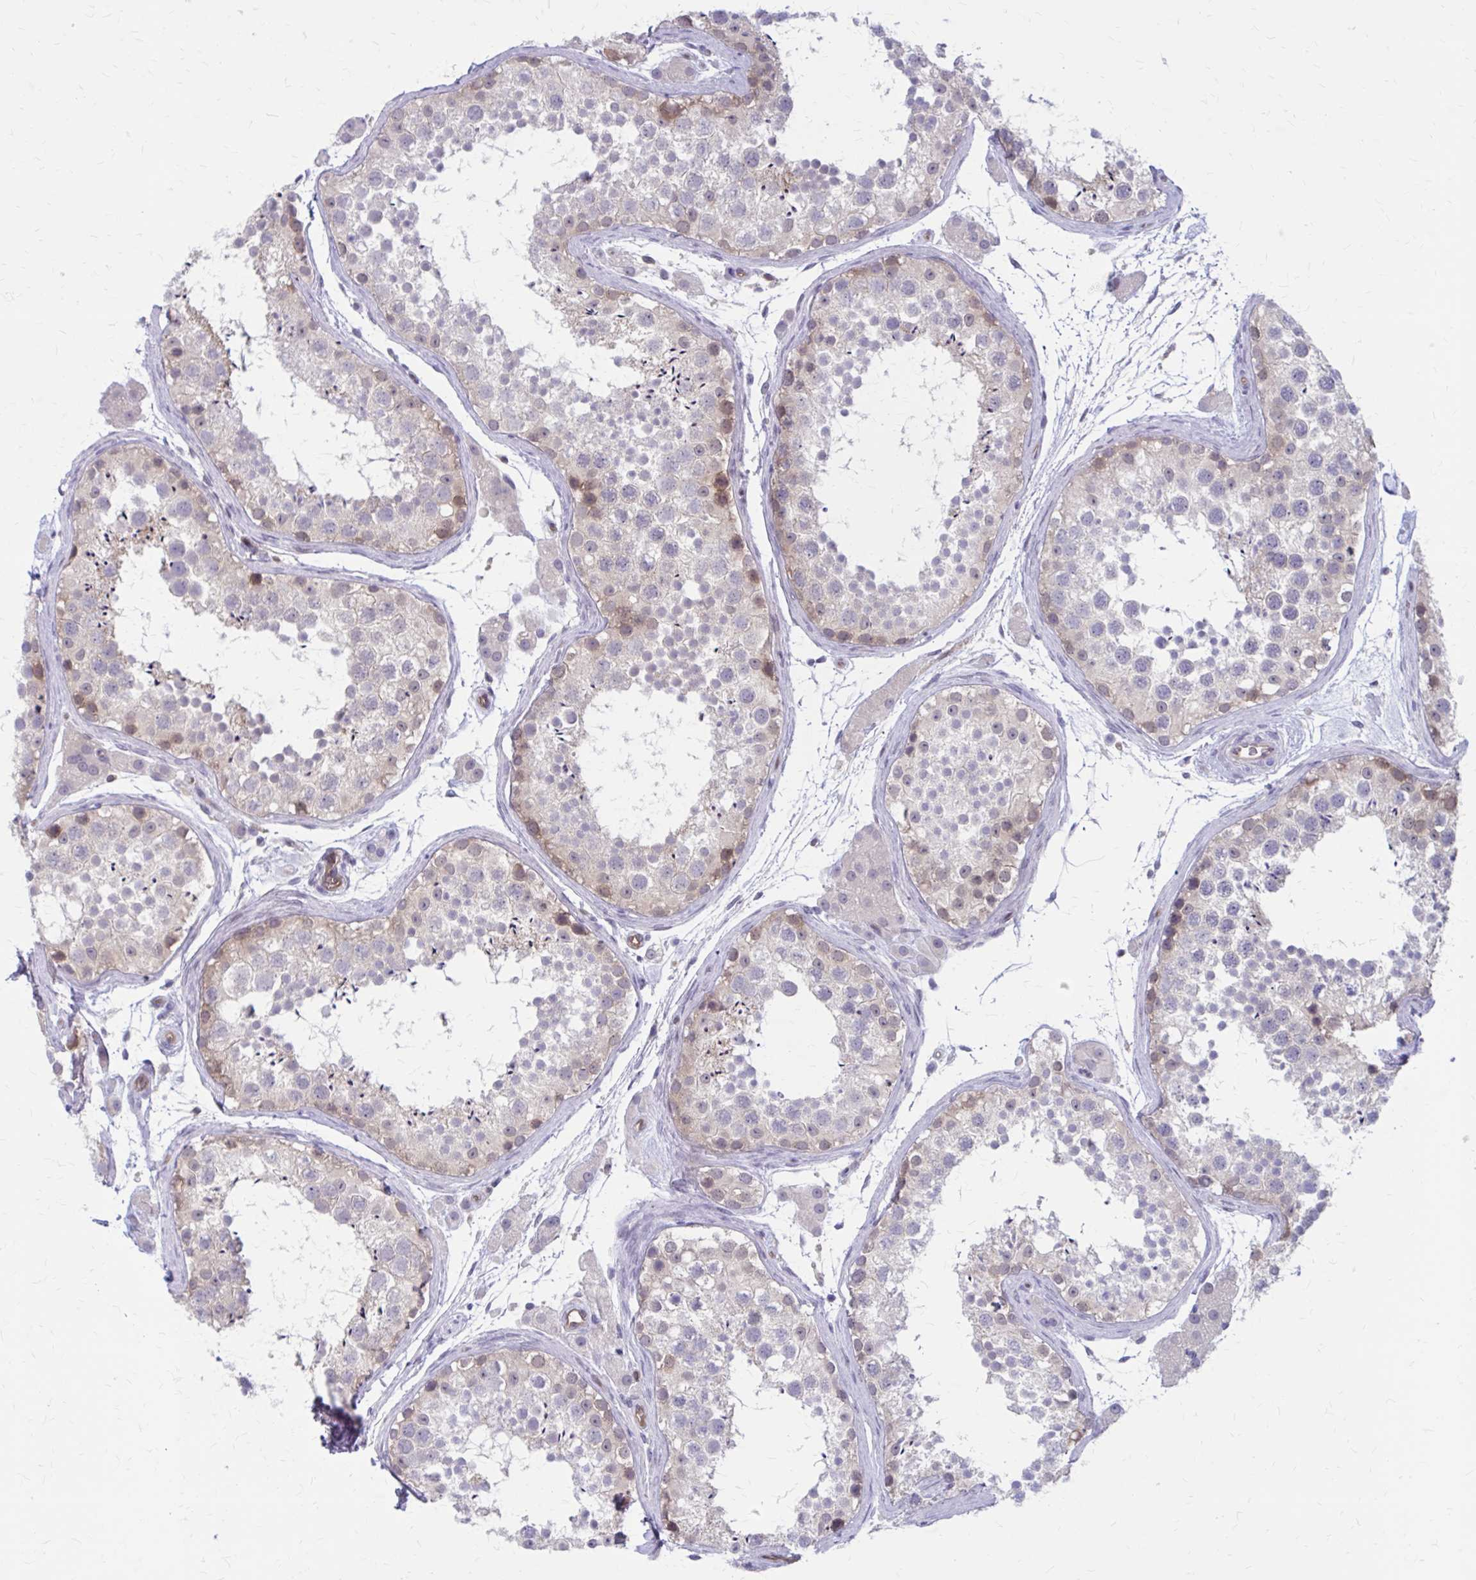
{"staining": {"intensity": "moderate", "quantity": "<25%", "location": "cytoplasmic/membranous,nuclear"}, "tissue": "testis", "cell_type": "Cells in seminiferous ducts", "image_type": "normal", "snomed": [{"axis": "morphology", "description": "Normal tissue, NOS"}, {"axis": "topography", "description": "Testis"}], "caption": "Benign testis was stained to show a protein in brown. There is low levels of moderate cytoplasmic/membranous,nuclear positivity in approximately <25% of cells in seminiferous ducts.", "gene": "CLIC2", "patient": {"sex": "male", "age": 41}}